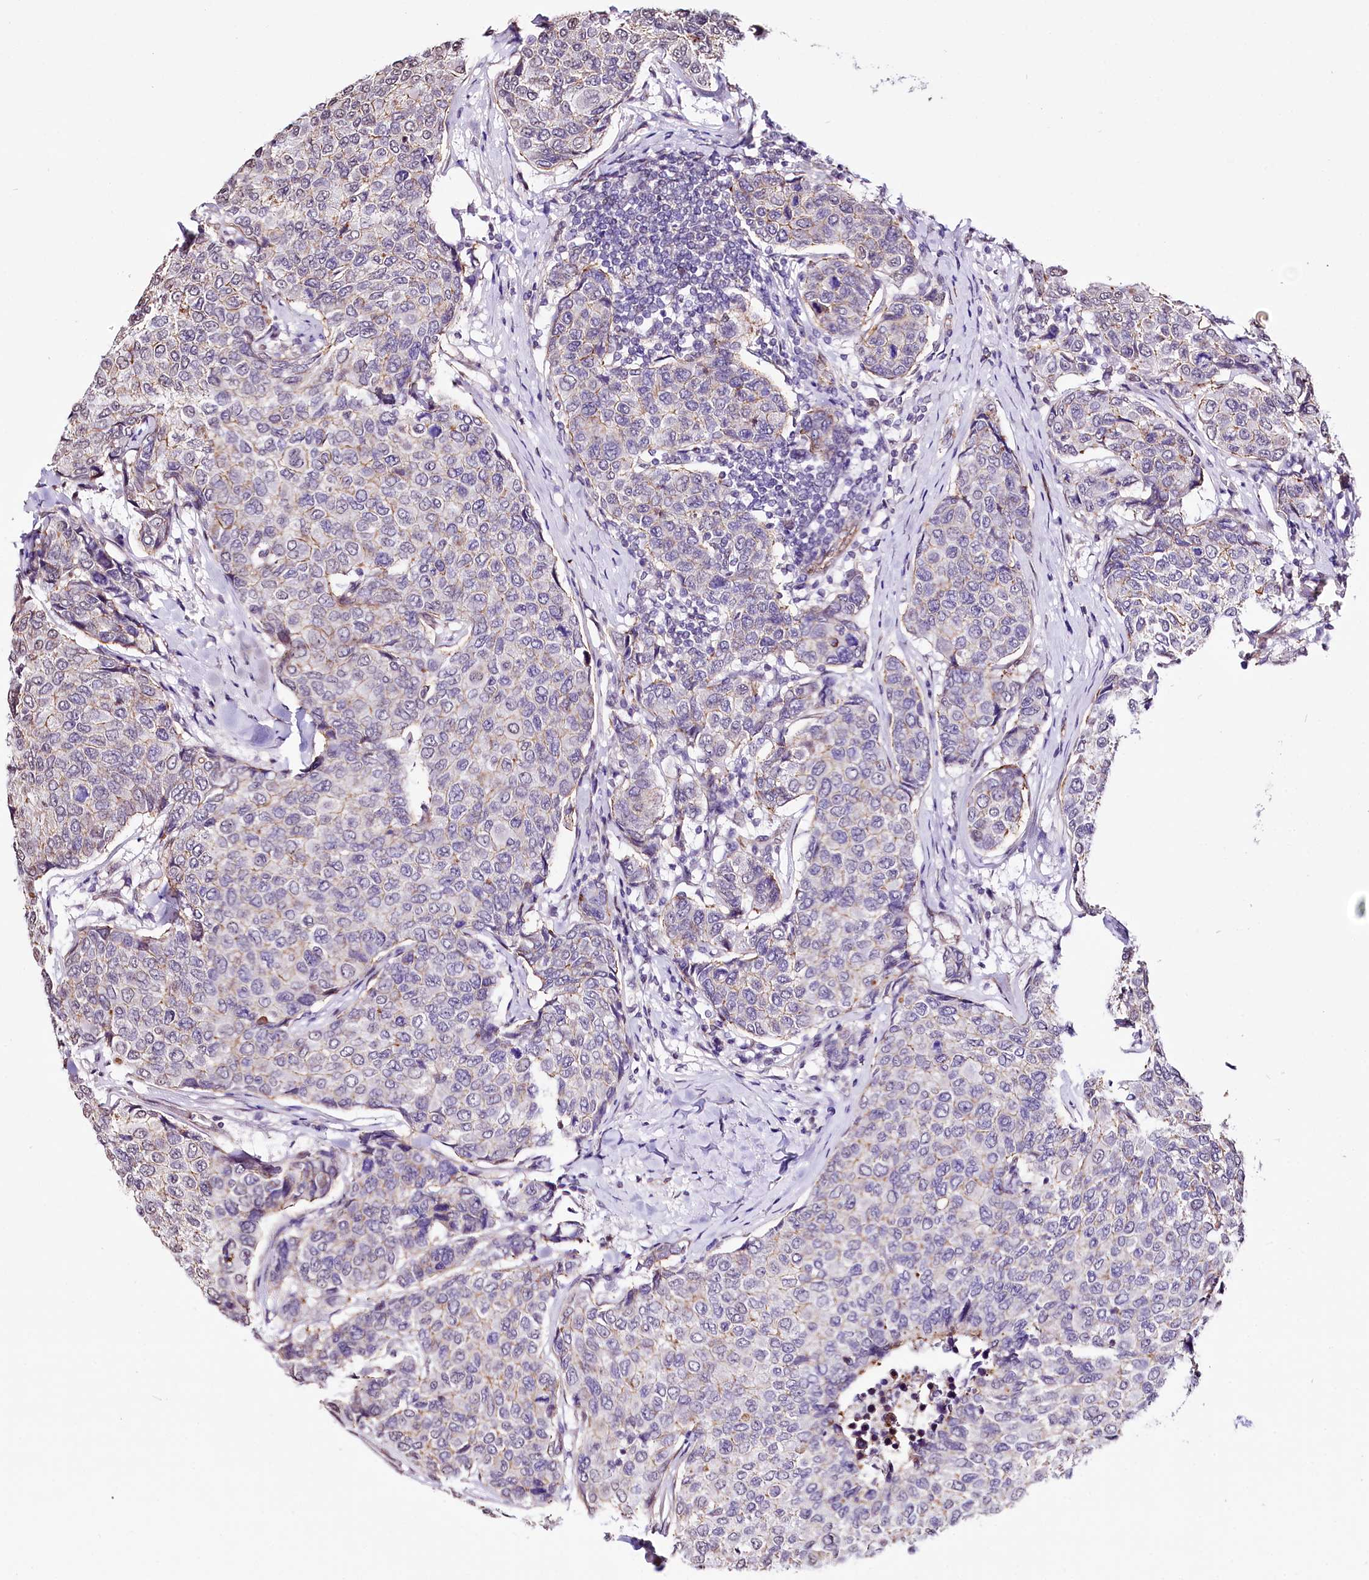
{"staining": {"intensity": "negative", "quantity": "none", "location": "none"}, "tissue": "breast cancer", "cell_type": "Tumor cells", "image_type": "cancer", "snomed": [{"axis": "morphology", "description": "Duct carcinoma"}, {"axis": "topography", "description": "Breast"}], "caption": "Immunohistochemistry (IHC) photomicrograph of neoplastic tissue: human breast infiltrating ductal carcinoma stained with DAB displays no significant protein expression in tumor cells. Nuclei are stained in blue.", "gene": "ST7", "patient": {"sex": "female", "age": 55}}